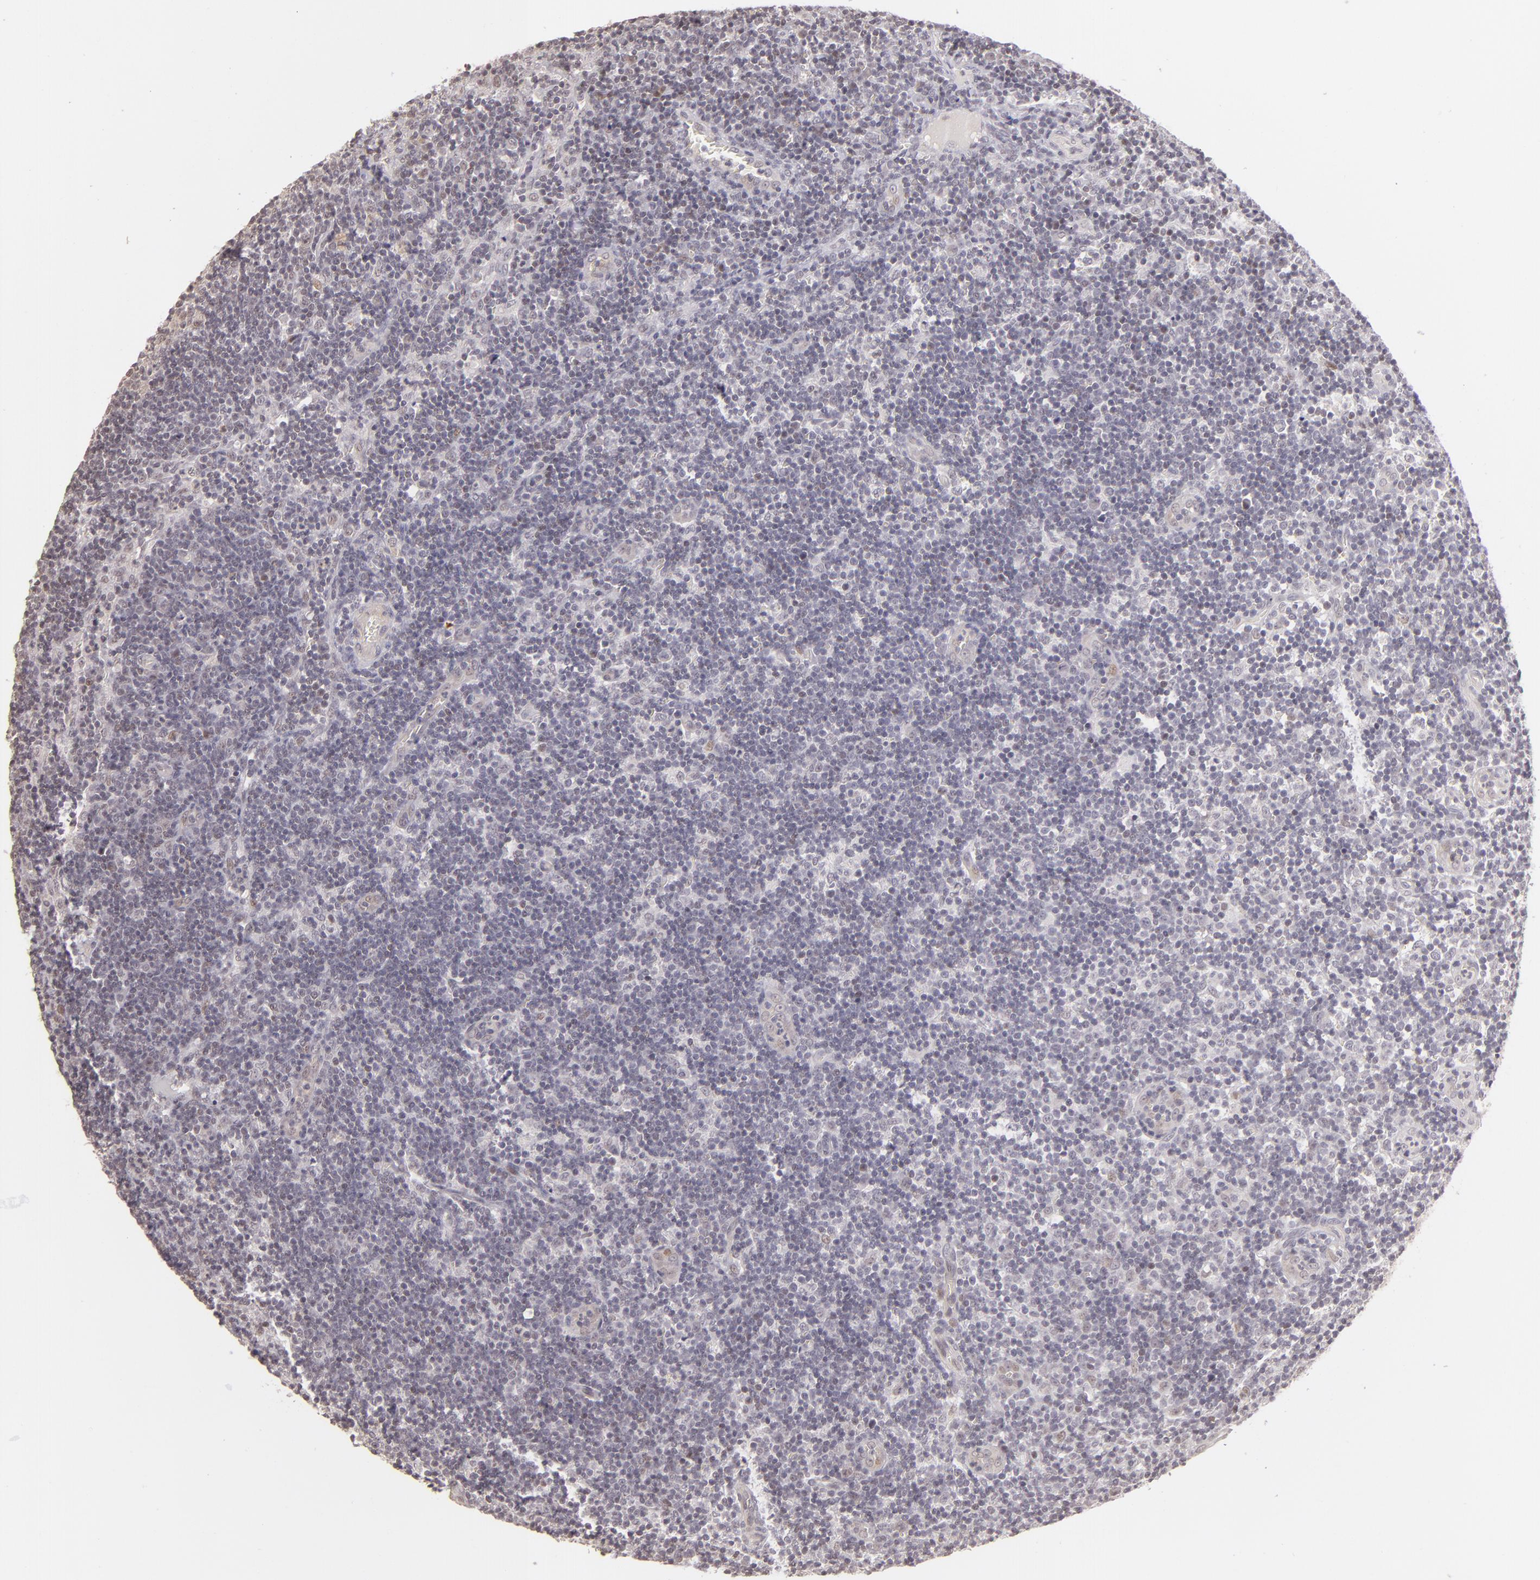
{"staining": {"intensity": "weak", "quantity": "<25%", "location": "nuclear"}, "tissue": "lymph node", "cell_type": "Non-germinal center cells", "image_type": "normal", "snomed": [{"axis": "morphology", "description": "Normal tissue, NOS"}, {"axis": "morphology", "description": "Inflammation, NOS"}, {"axis": "topography", "description": "Lymph node"}, {"axis": "topography", "description": "Salivary gland"}], "caption": "Micrograph shows no significant protein expression in non-germinal center cells of unremarkable lymph node. Nuclei are stained in blue.", "gene": "RARB", "patient": {"sex": "male", "age": 3}}